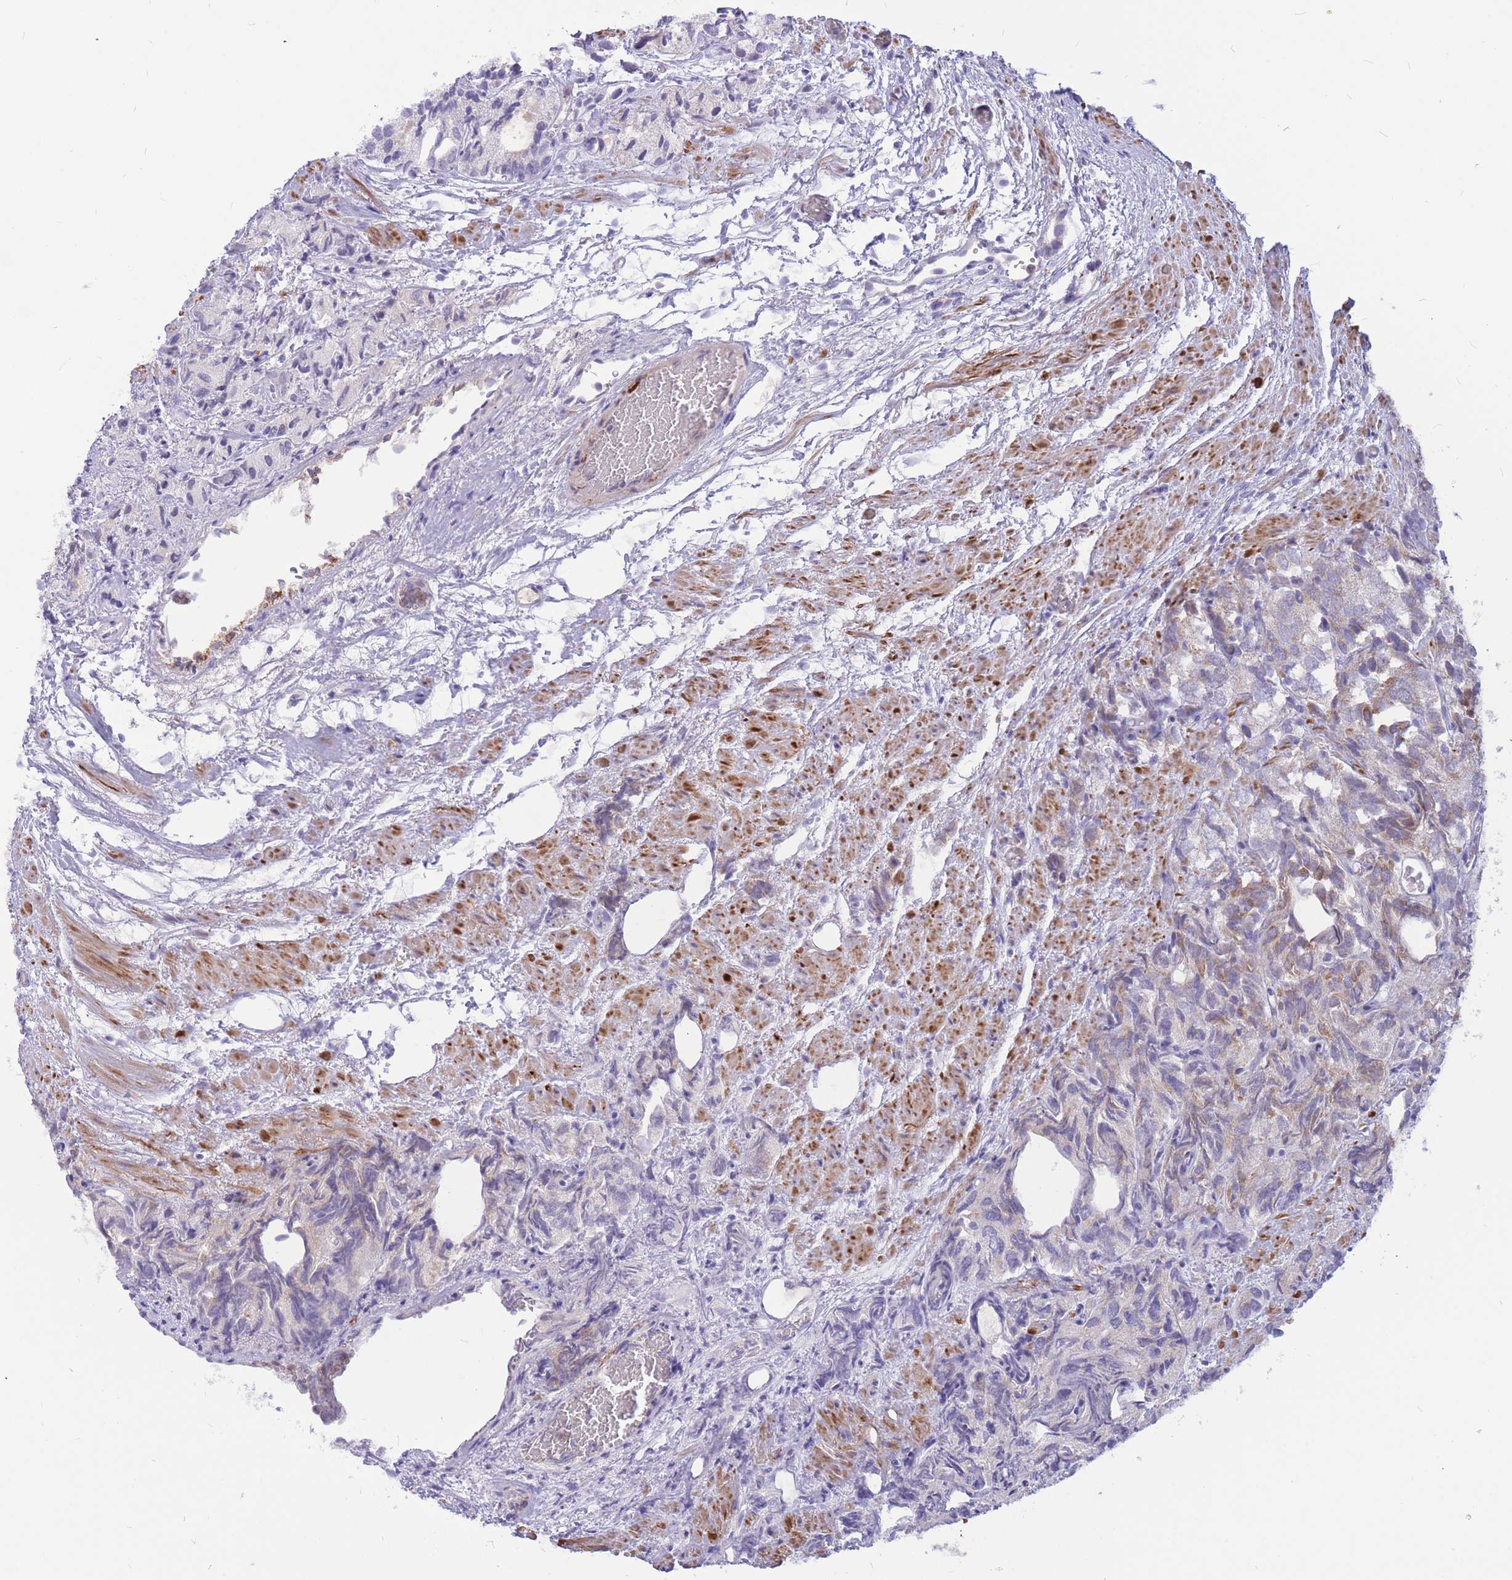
{"staining": {"intensity": "weak", "quantity": "<25%", "location": "cytoplasmic/membranous"}, "tissue": "prostate cancer", "cell_type": "Tumor cells", "image_type": "cancer", "snomed": [{"axis": "morphology", "description": "Adenocarcinoma, High grade"}, {"axis": "topography", "description": "Prostate"}], "caption": "Immunohistochemical staining of human high-grade adenocarcinoma (prostate) demonstrates no significant expression in tumor cells.", "gene": "ADD2", "patient": {"sex": "male", "age": 82}}